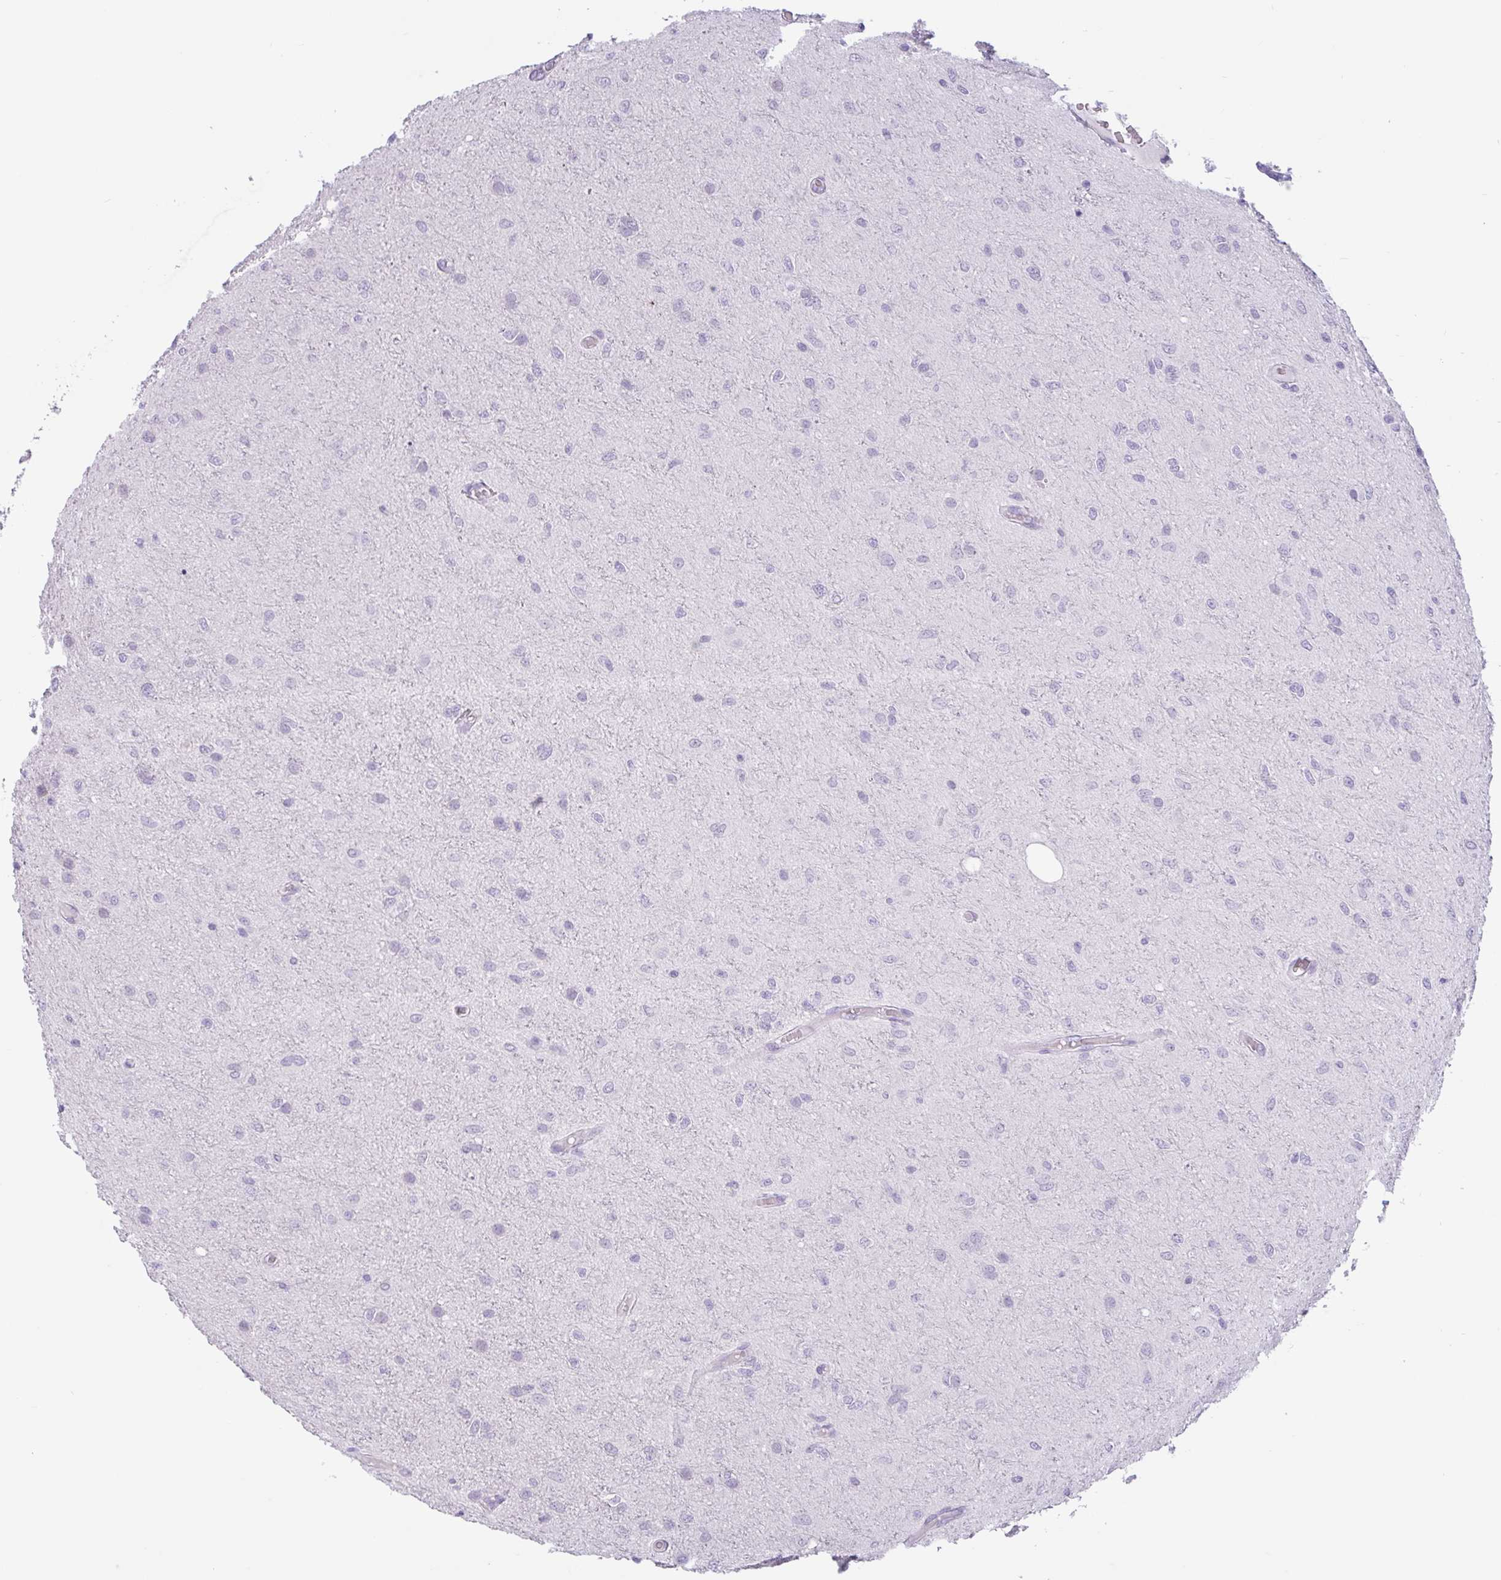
{"staining": {"intensity": "negative", "quantity": "none", "location": "none"}, "tissue": "glioma", "cell_type": "Tumor cells", "image_type": "cancer", "snomed": [{"axis": "morphology", "description": "Glioma, malignant, Low grade"}, {"axis": "topography", "description": "Cerebellum"}], "caption": "This is an immunohistochemistry (IHC) photomicrograph of glioma. There is no expression in tumor cells.", "gene": "CTSE", "patient": {"sex": "female", "age": 5}}